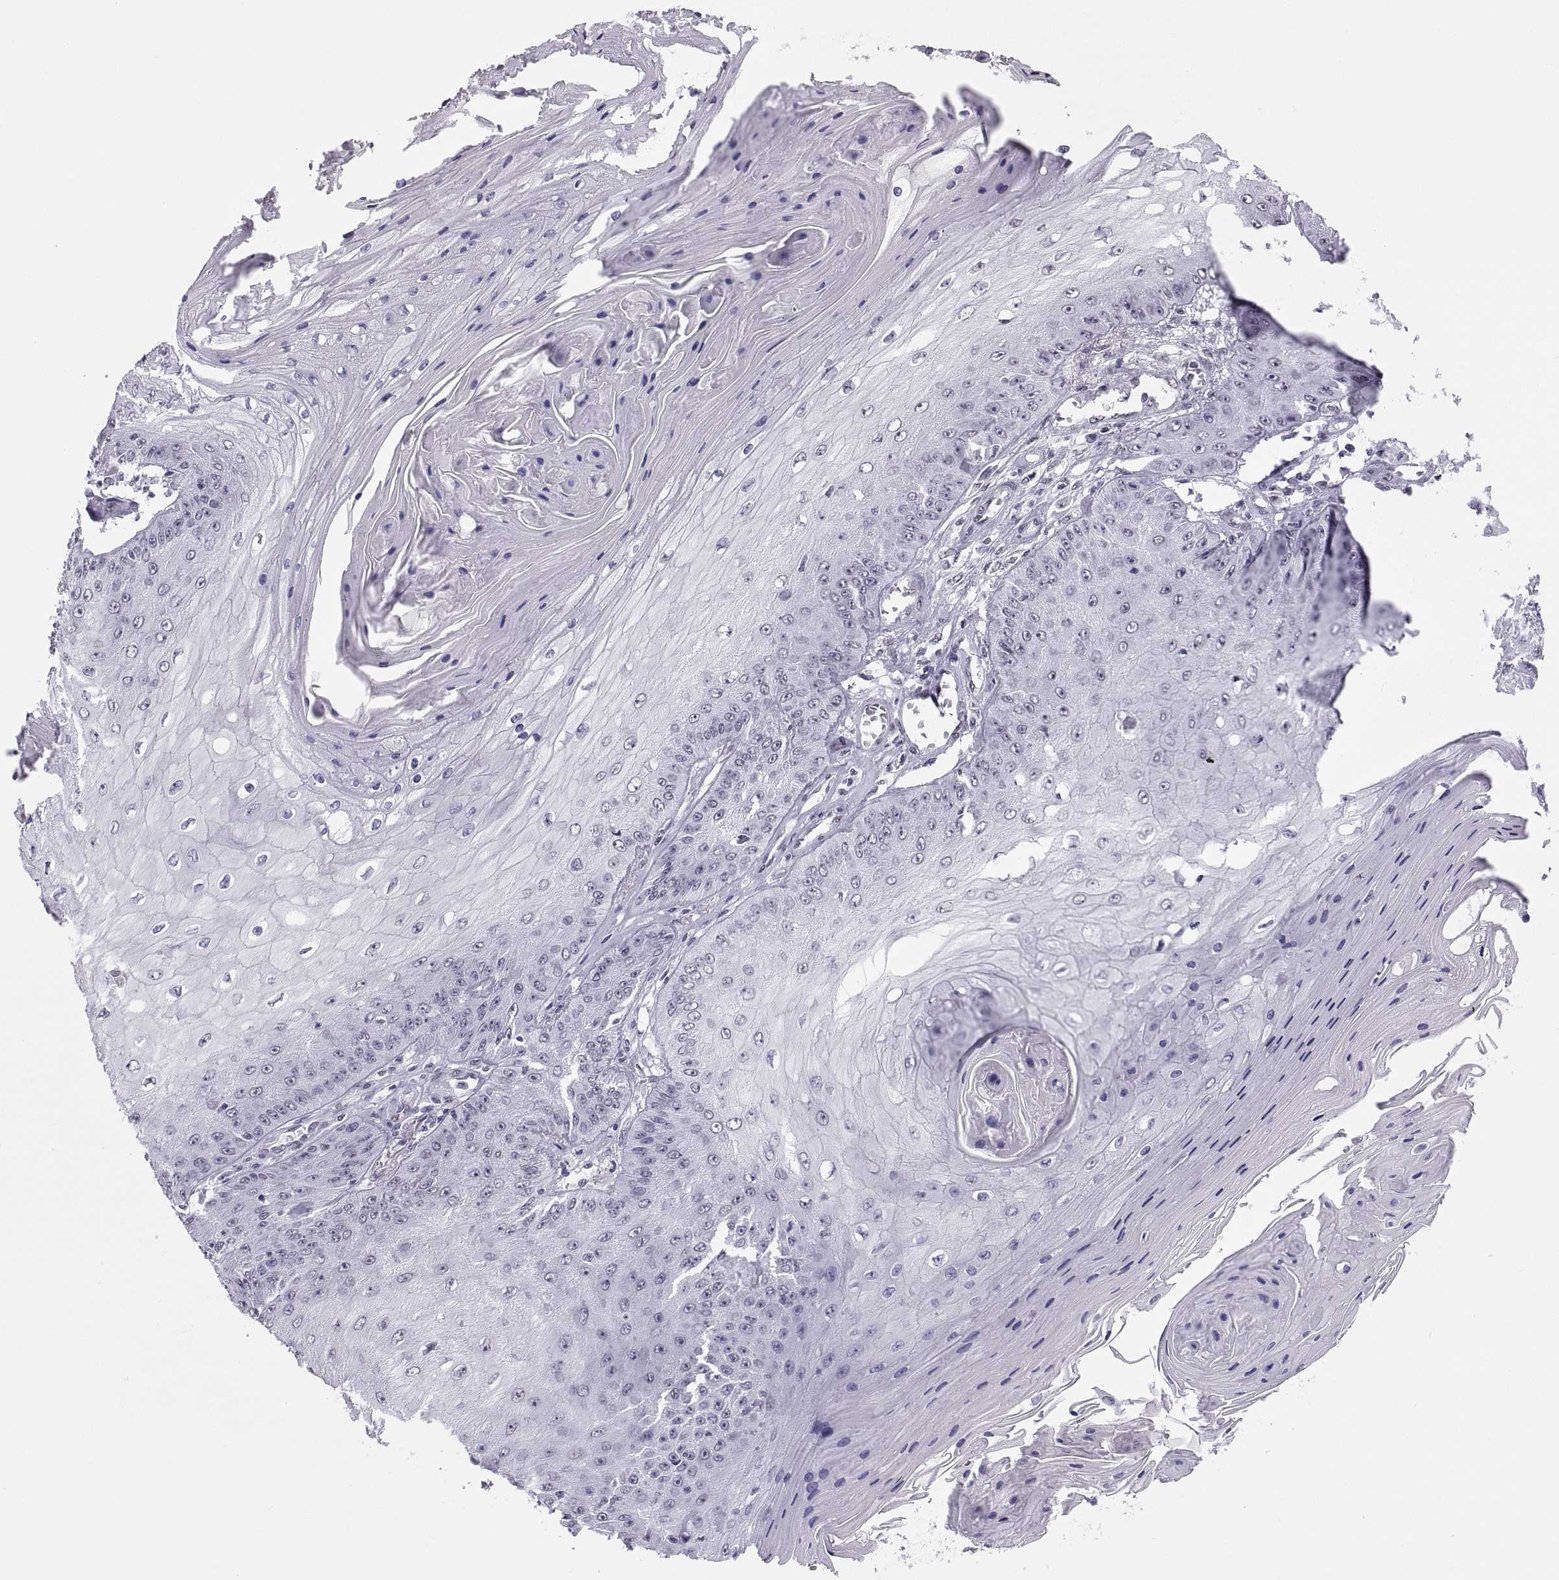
{"staining": {"intensity": "negative", "quantity": "none", "location": "none"}, "tissue": "skin cancer", "cell_type": "Tumor cells", "image_type": "cancer", "snomed": [{"axis": "morphology", "description": "Squamous cell carcinoma, NOS"}, {"axis": "topography", "description": "Skin"}], "caption": "Immunohistochemistry (IHC) of skin cancer (squamous cell carcinoma) shows no staining in tumor cells. (DAB IHC, high magnification).", "gene": "CARTPT", "patient": {"sex": "male", "age": 70}}